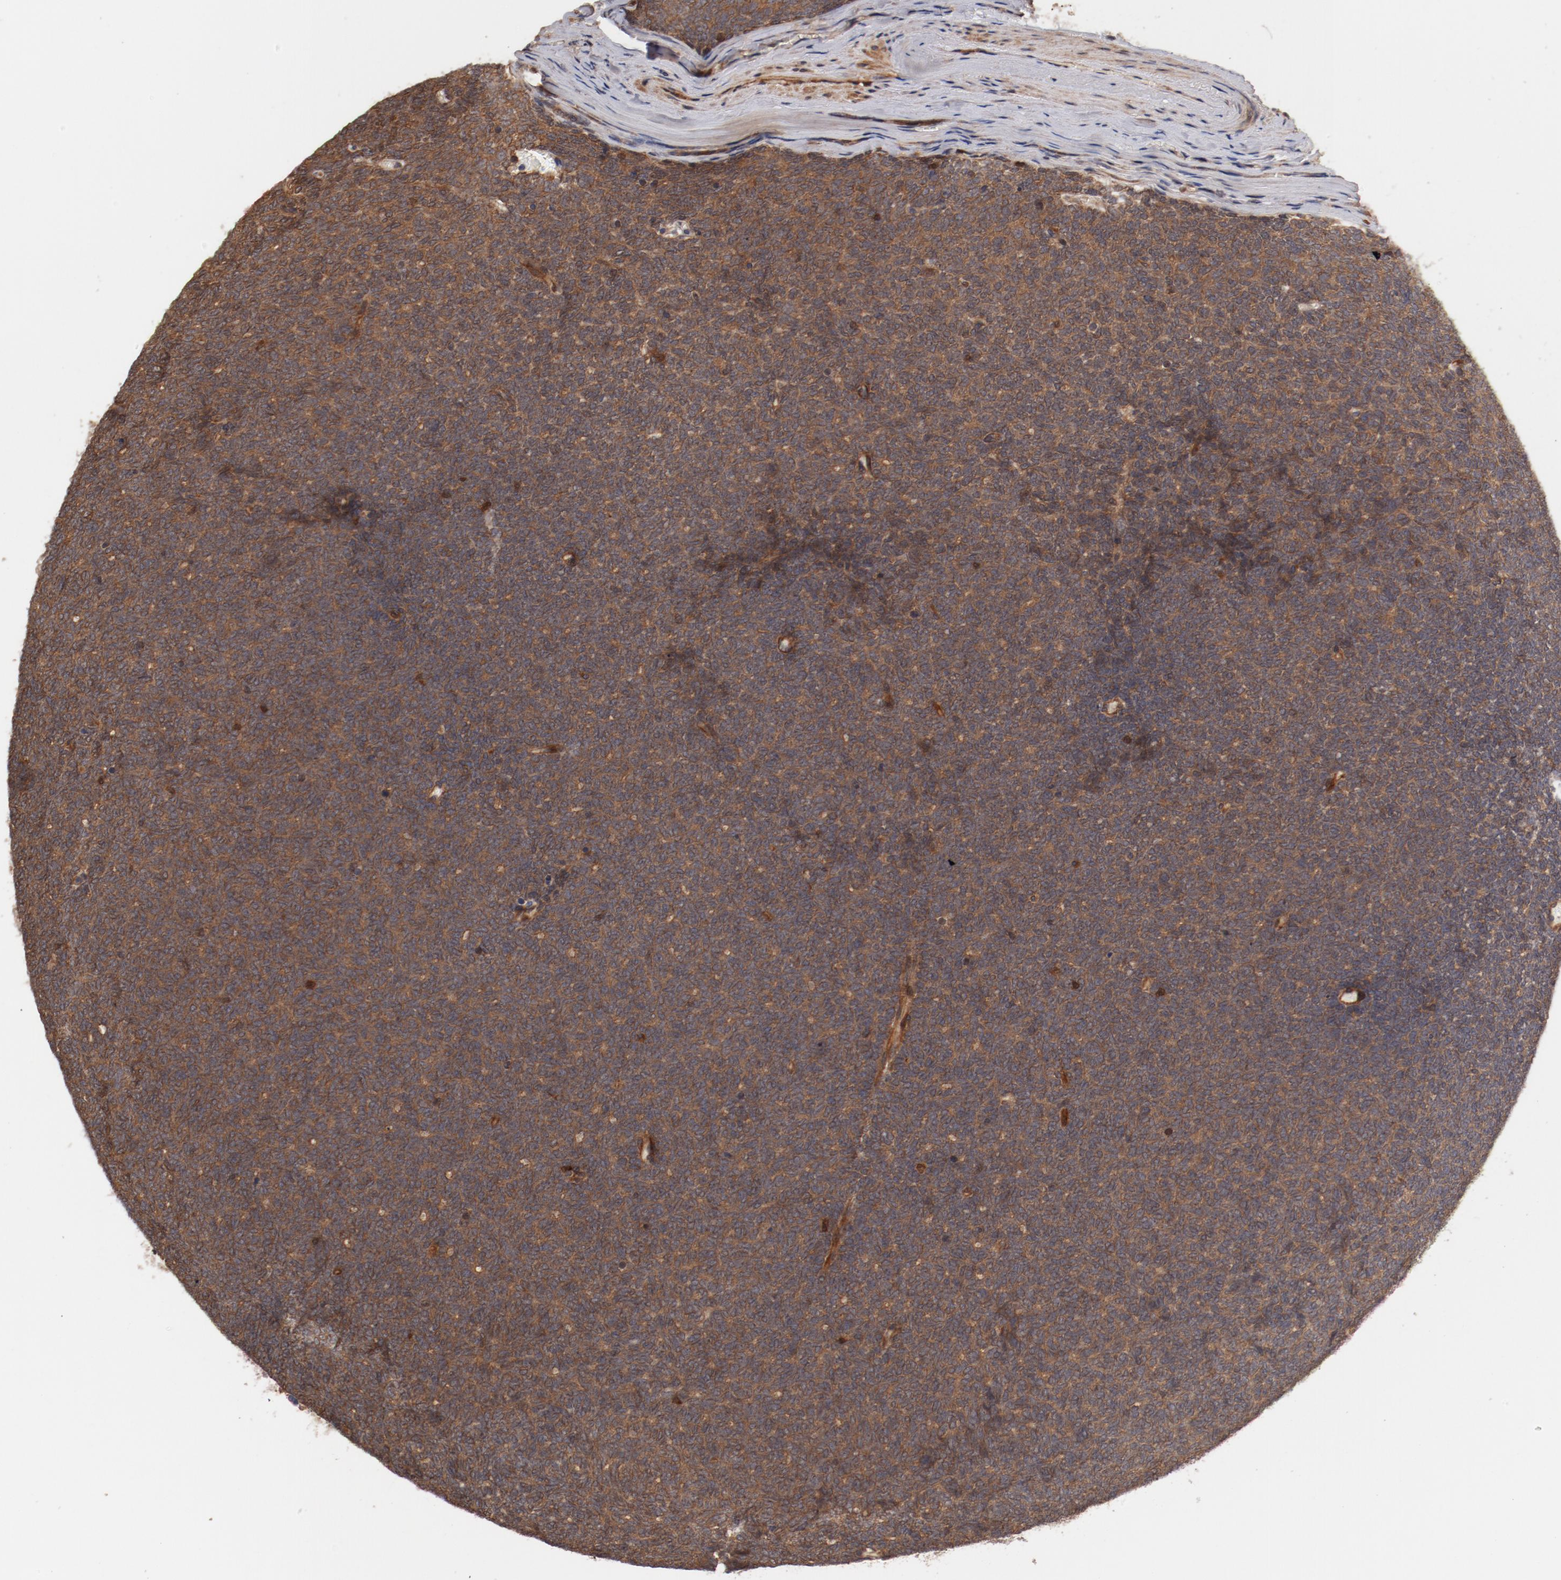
{"staining": {"intensity": "moderate", "quantity": ">75%", "location": "cytoplasmic/membranous"}, "tissue": "renal cancer", "cell_type": "Tumor cells", "image_type": "cancer", "snomed": [{"axis": "morphology", "description": "Neoplasm, malignant, NOS"}, {"axis": "topography", "description": "Kidney"}], "caption": "A histopathology image of human malignant neoplasm (renal) stained for a protein demonstrates moderate cytoplasmic/membranous brown staining in tumor cells.", "gene": "GUF1", "patient": {"sex": "male", "age": 28}}